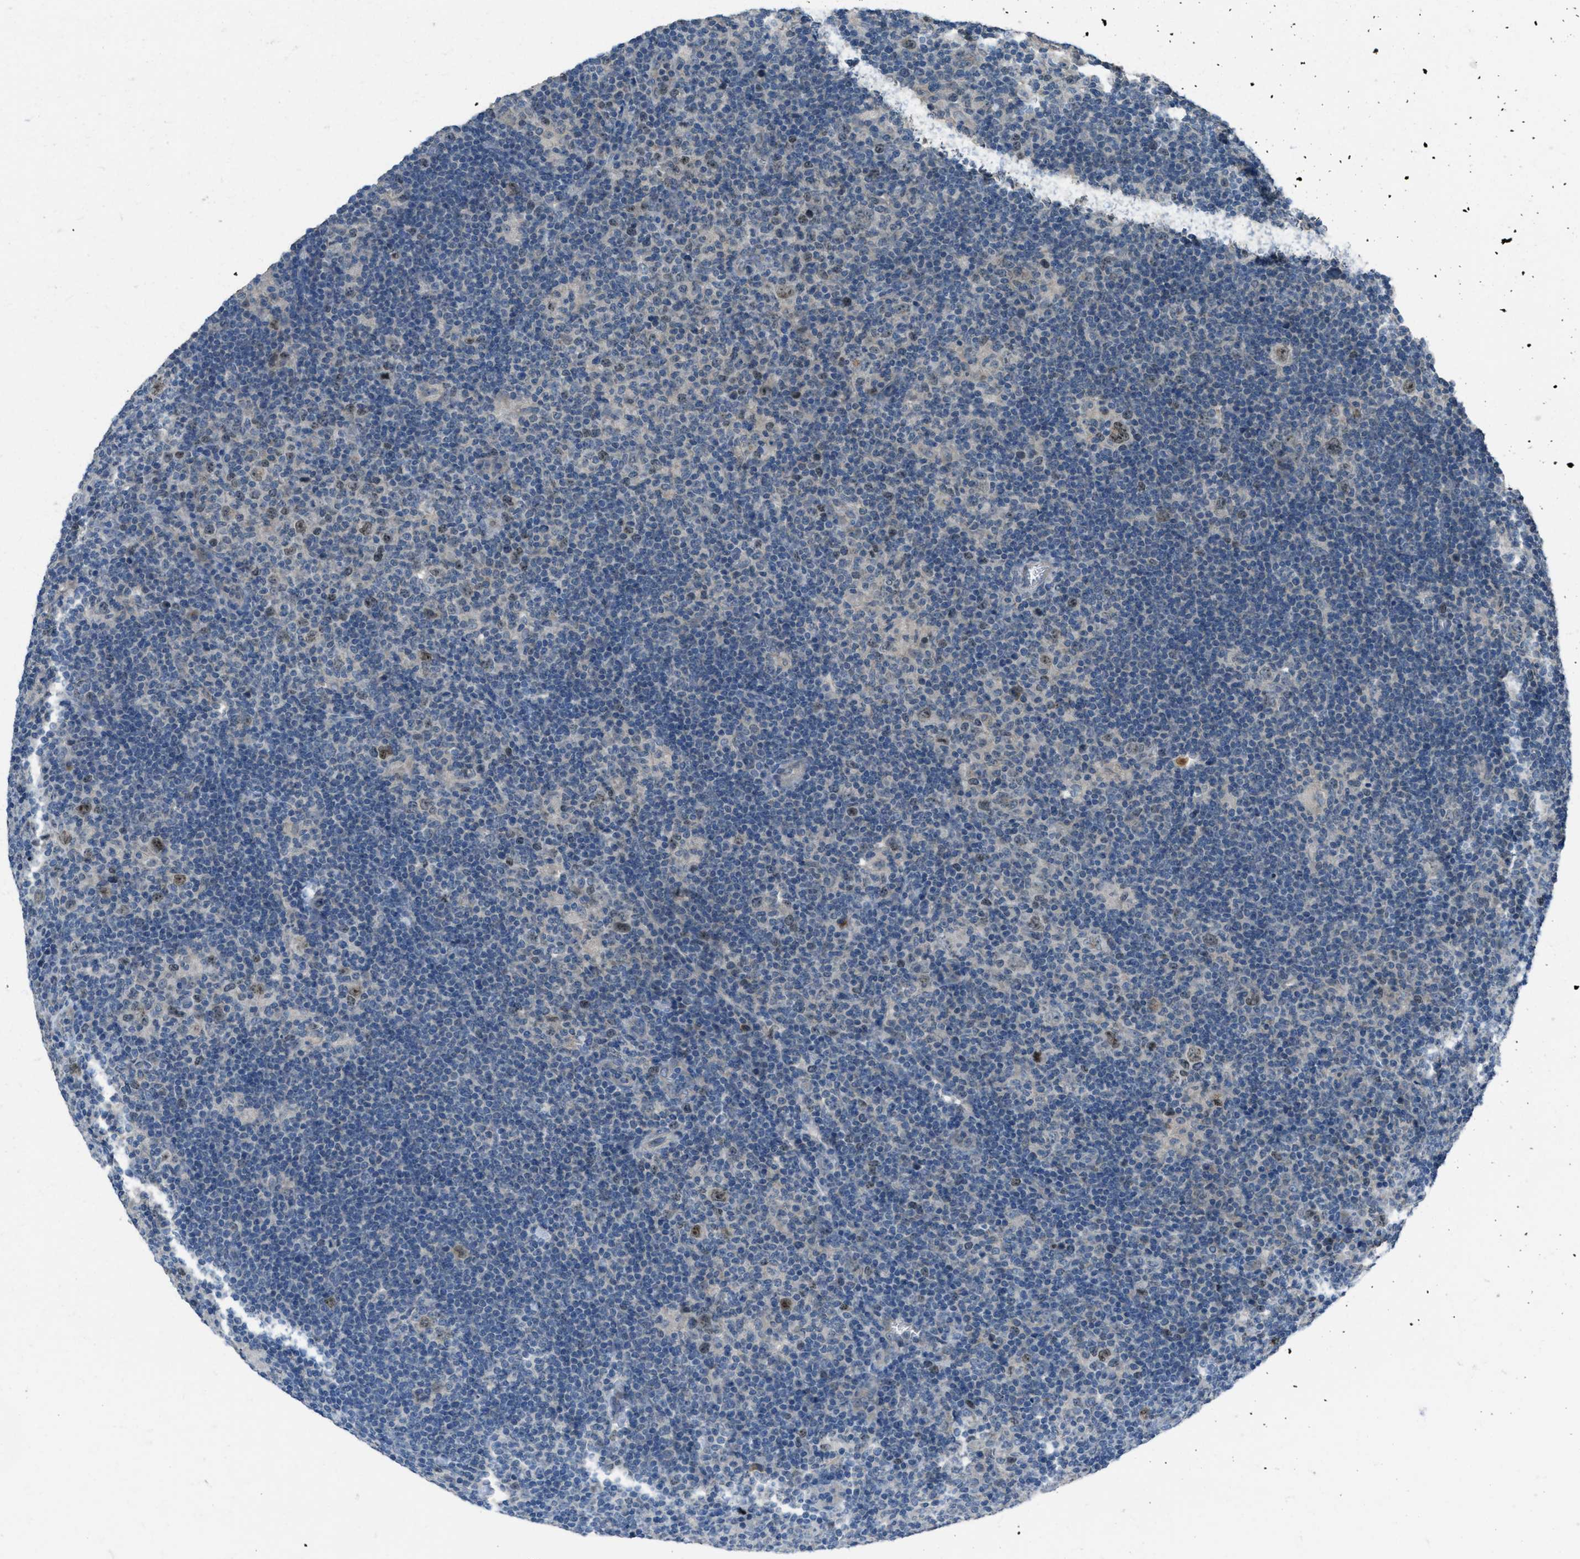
{"staining": {"intensity": "moderate", "quantity": "25%-75%", "location": "nuclear"}, "tissue": "lymphoma", "cell_type": "Tumor cells", "image_type": "cancer", "snomed": [{"axis": "morphology", "description": "Hodgkin's disease, NOS"}, {"axis": "topography", "description": "Lymph node"}], "caption": "The image displays a brown stain indicating the presence of a protein in the nuclear of tumor cells in lymphoma.", "gene": "MIS18A", "patient": {"sex": "female", "age": 57}}